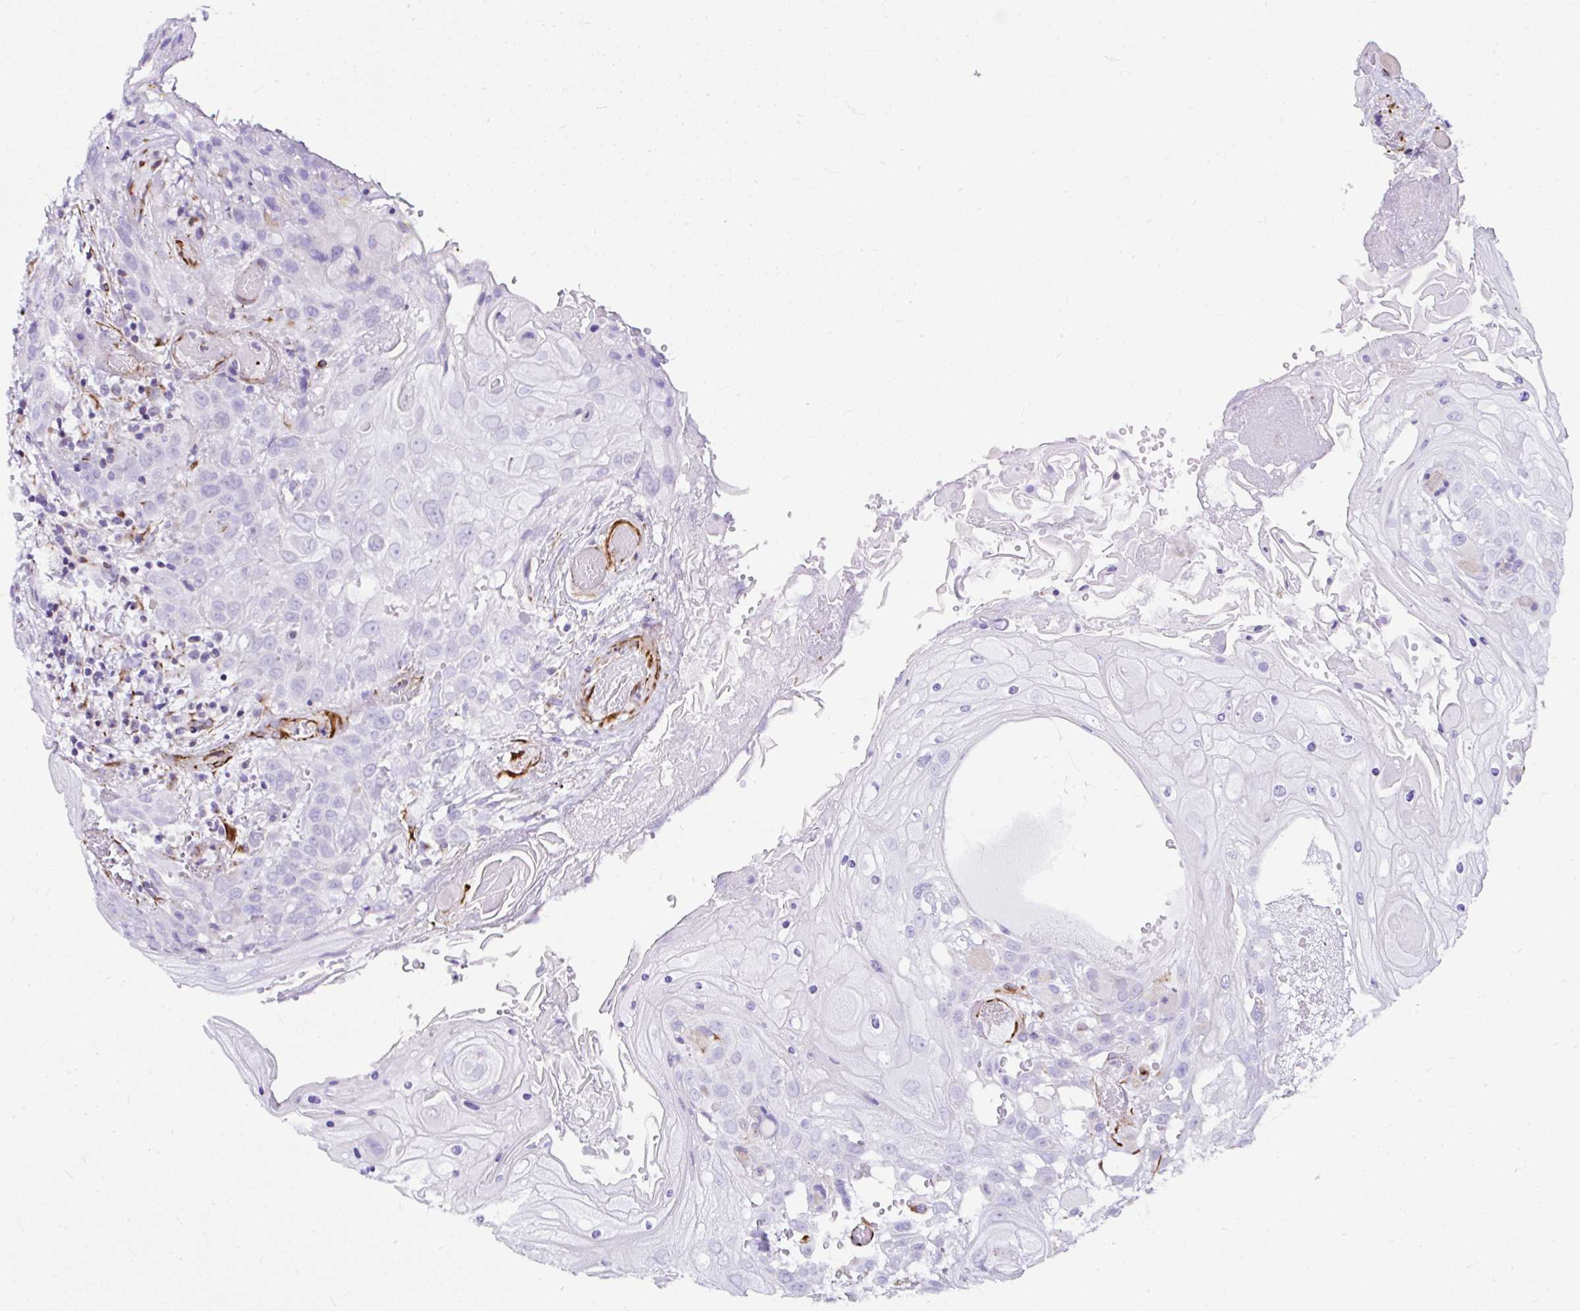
{"staining": {"intensity": "negative", "quantity": "none", "location": "none"}, "tissue": "head and neck cancer", "cell_type": "Tumor cells", "image_type": "cancer", "snomed": [{"axis": "morphology", "description": "Squamous cell carcinoma, NOS"}, {"axis": "topography", "description": "Head-Neck"}], "caption": "Tumor cells show no significant protein positivity in head and neck squamous cell carcinoma.", "gene": "DEPDC5", "patient": {"sex": "female", "age": 43}}